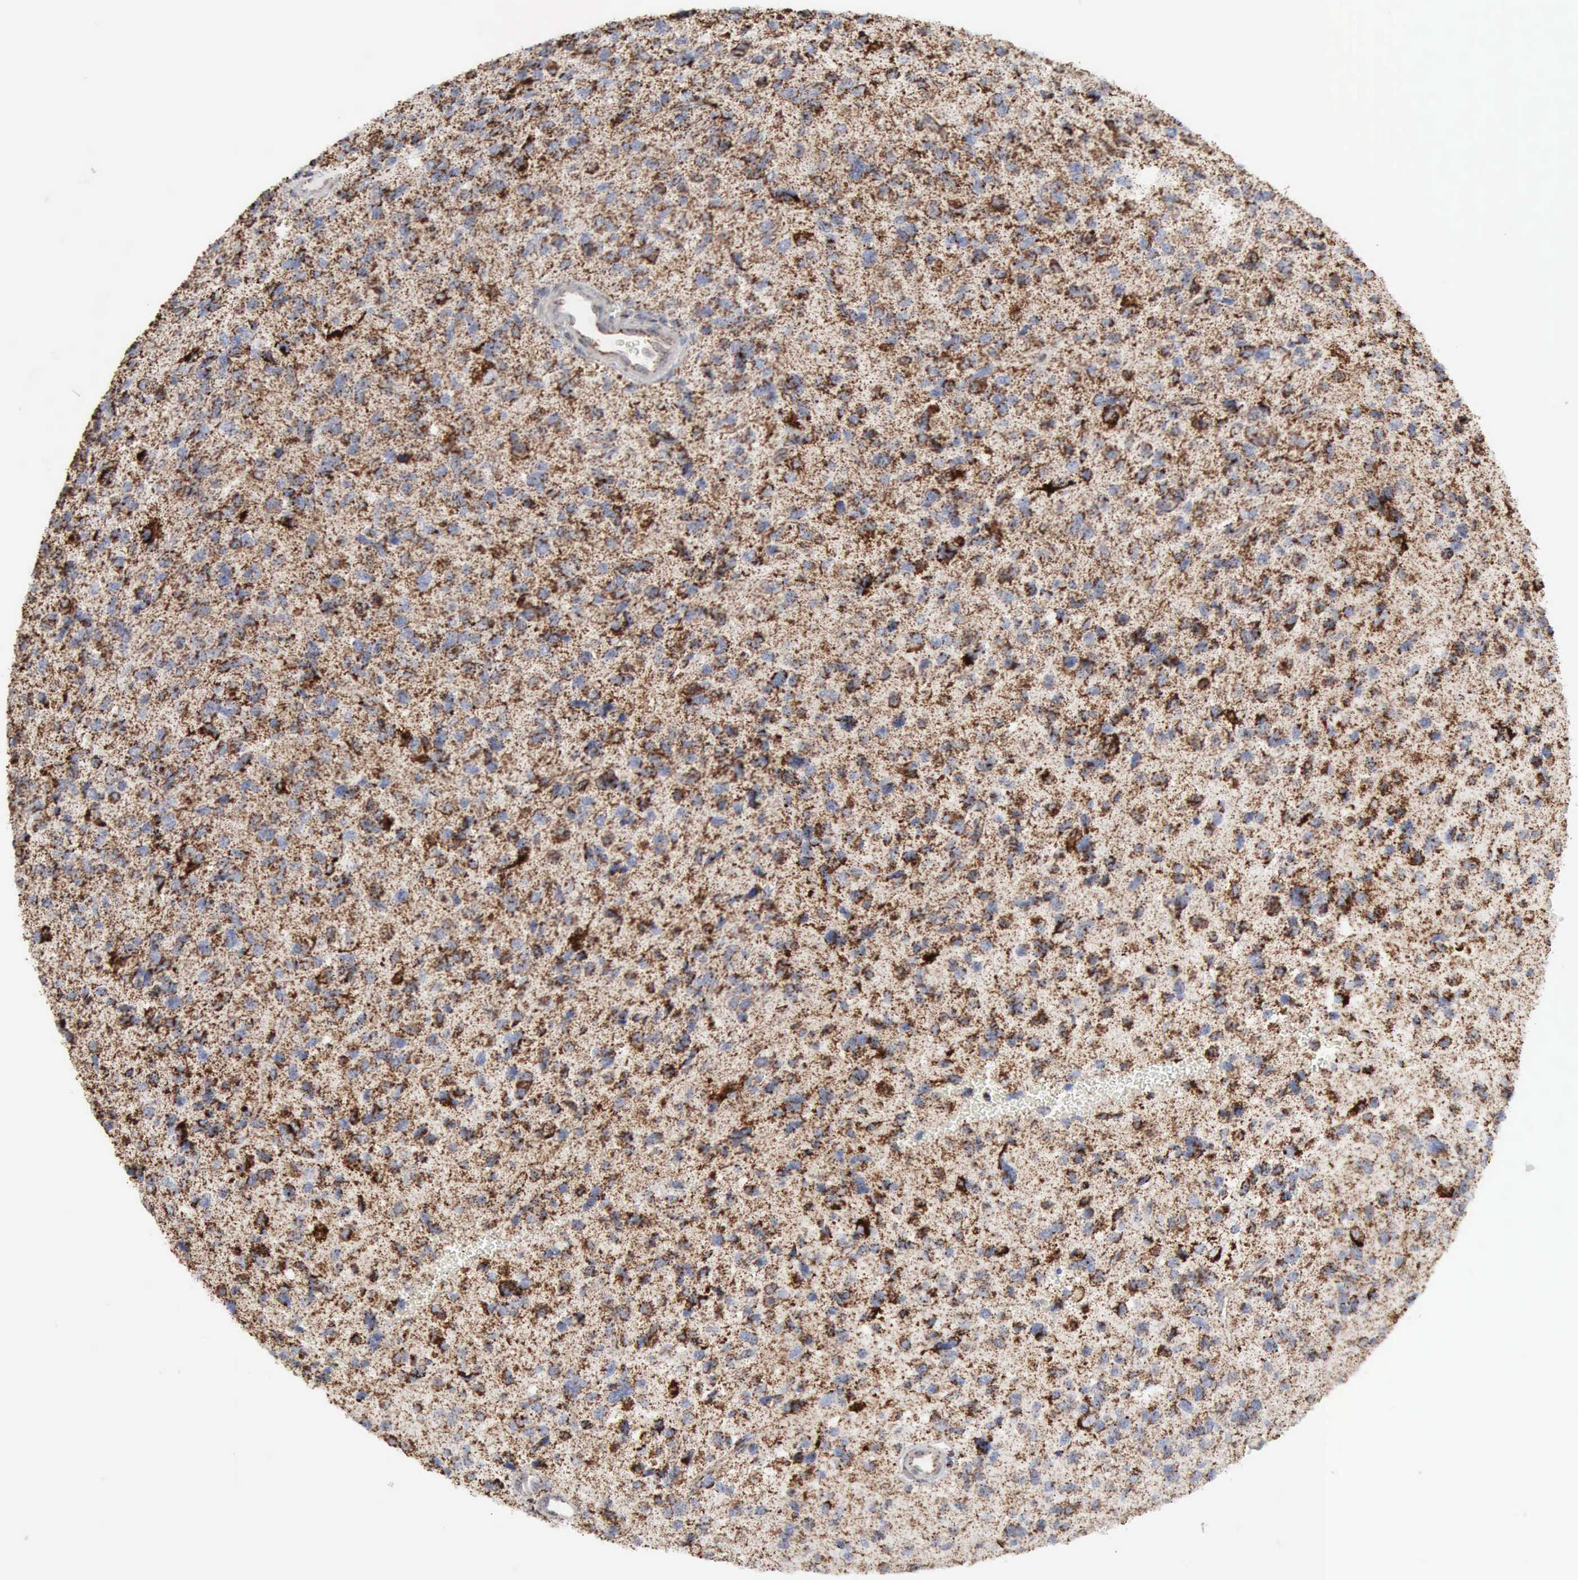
{"staining": {"intensity": "strong", "quantity": "25%-75%", "location": "cytoplasmic/membranous"}, "tissue": "glioma", "cell_type": "Tumor cells", "image_type": "cancer", "snomed": [{"axis": "morphology", "description": "Glioma, malignant, High grade"}, {"axis": "topography", "description": "Brain"}], "caption": "A photomicrograph showing strong cytoplasmic/membranous staining in about 25%-75% of tumor cells in malignant high-grade glioma, as visualized by brown immunohistochemical staining.", "gene": "ACO2", "patient": {"sex": "female", "age": 60}}